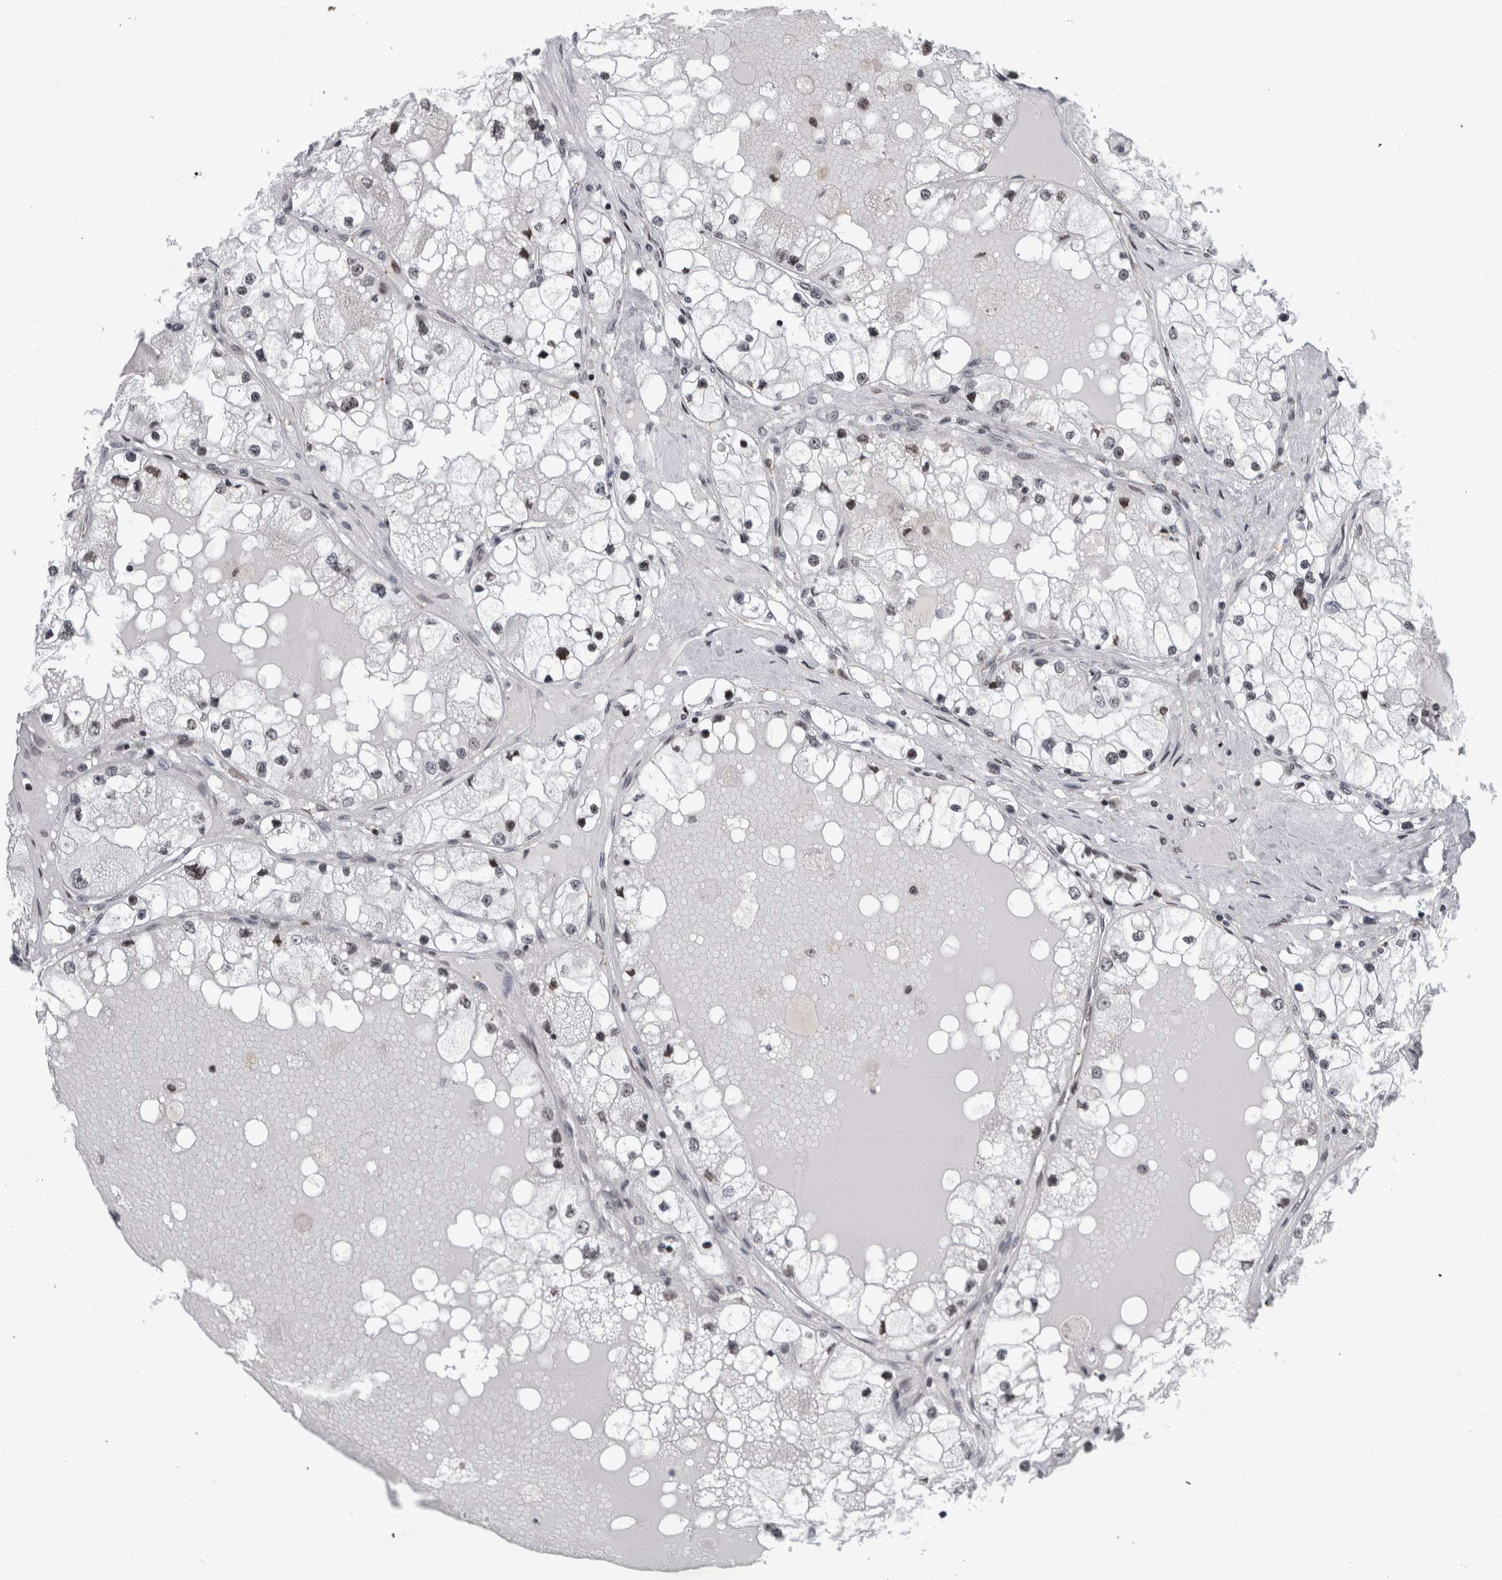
{"staining": {"intensity": "negative", "quantity": "none", "location": "none"}, "tissue": "renal cancer", "cell_type": "Tumor cells", "image_type": "cancer", "snomed": [{"axis": "morphology", "description": "Adenocarcinoma, NOS"}, {"axis": "topography", "description": "Kidney"}], "caption": "There is no significant staining in tumor cells of adenocarcinoma (renal). Brightfield microscopy of immunohistochemistry stained with DAB (3,3'-diaminobenzidine) (brown) and hematoxylin (blue), captured at high magnification.", "gene": "ZSCAN2", "patient": {"sex": "male", "age": 68}}